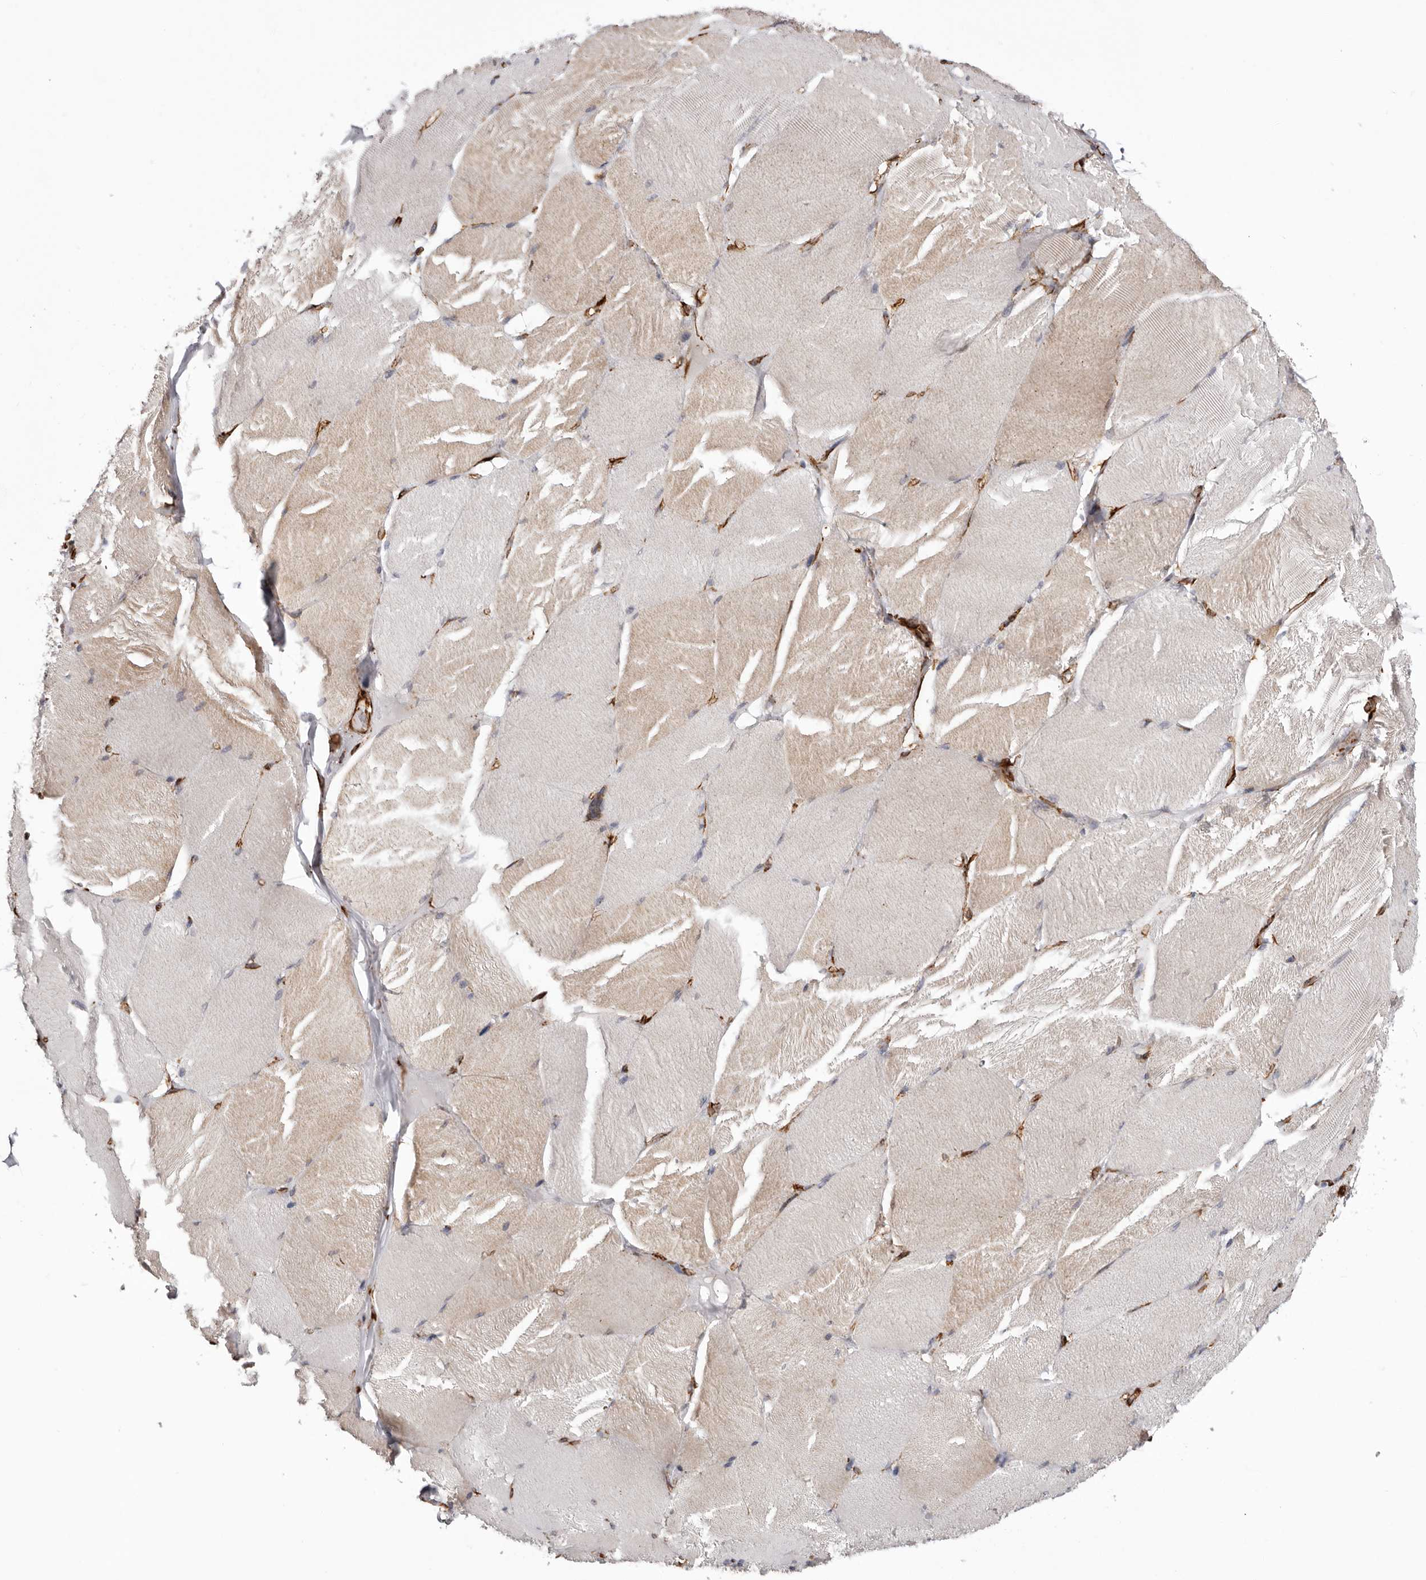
{"staining": {"intensity": "weak", "quantity": "25%-75%", "location": "cytoplasmic/membranous"}, "tissue": "skeletal muscle", "cell_type": "Myocytes", "image_type": "normal", "snomed": [{"axis": "morphology", "description": "Normal tissue, NOS"}, {"axis": "topography", "description": "Skin"}, {"axis": "topography", "description": "Skeletal muscle"}], "caption": "The micrograph displays staining of benign skeletal muscle, revealing weak cytoplasmic/membranous protein expression (brown color) within myocytes.", "gene": "SEMA3E", "patient": {"sex": "male", "age": 83}}